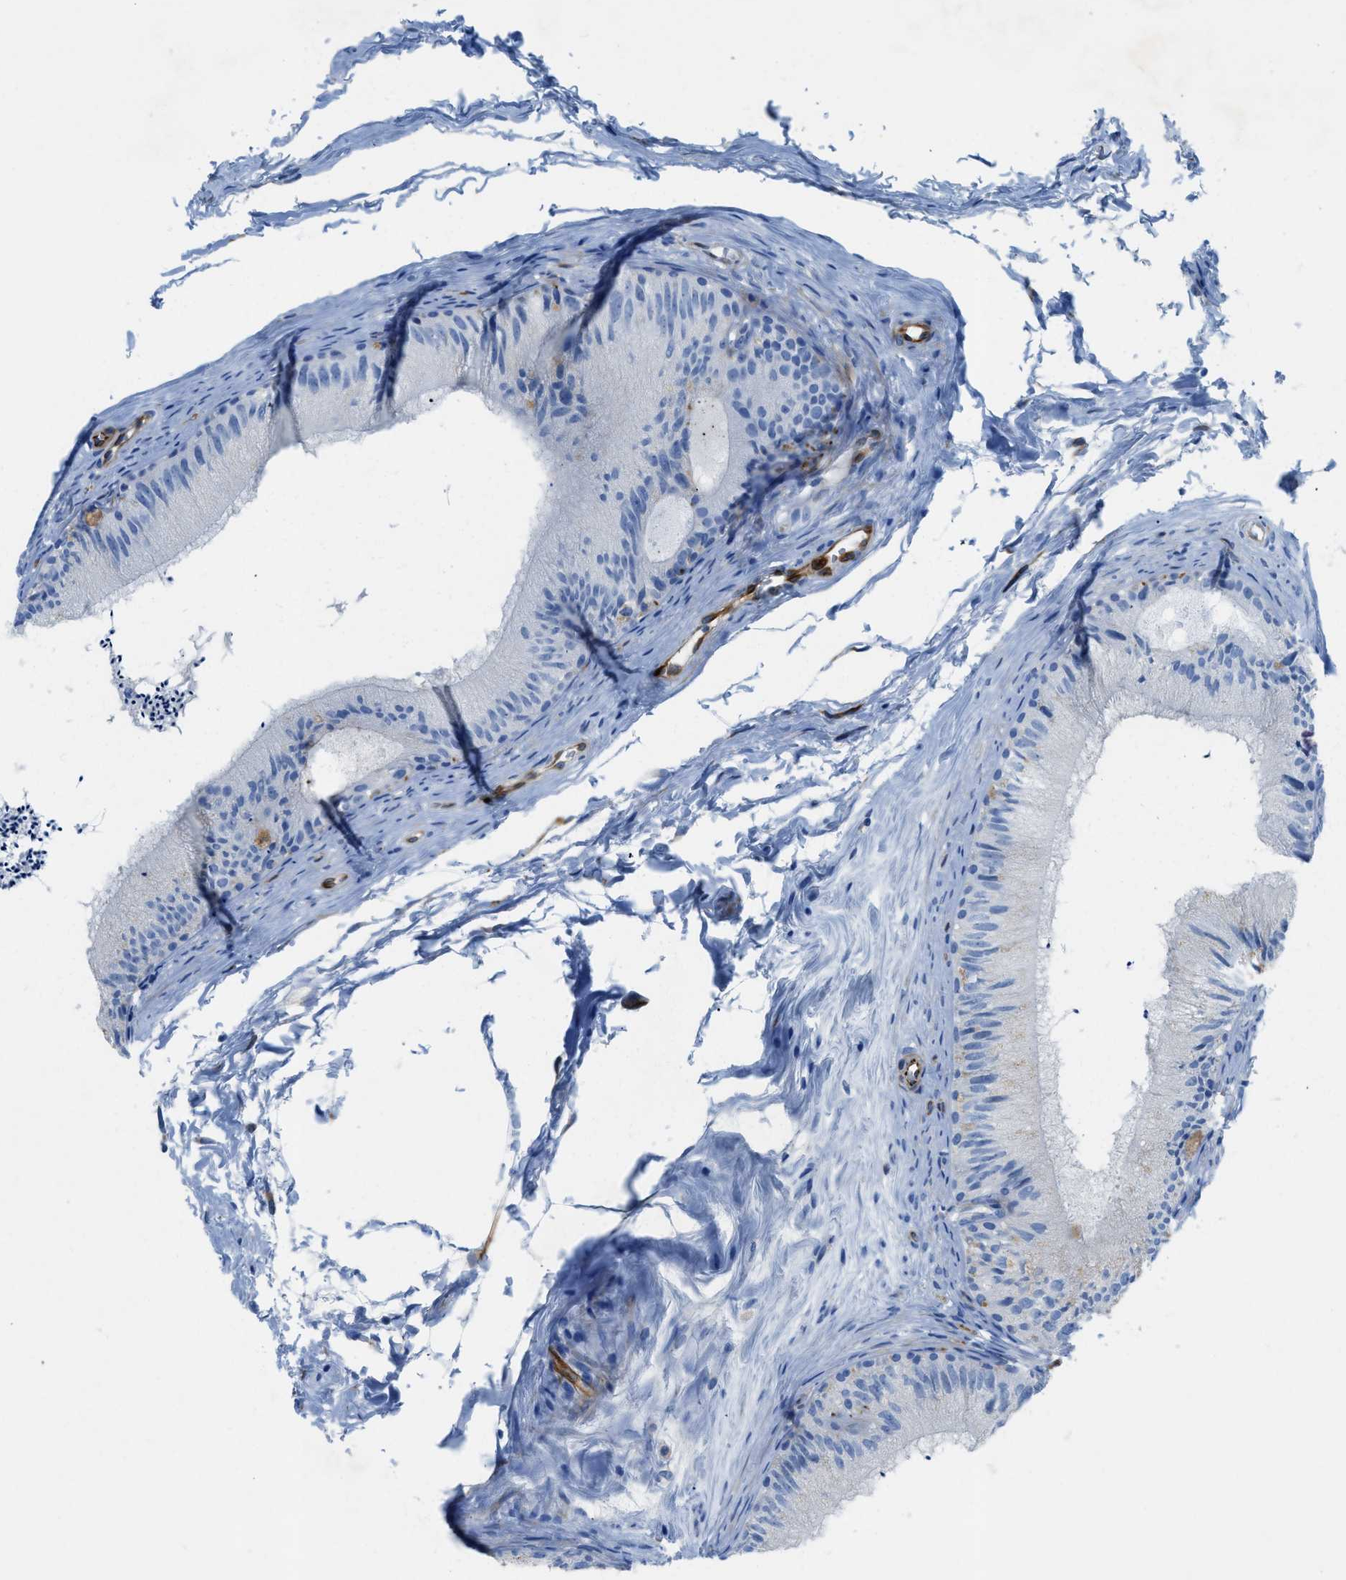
{"staining": {"intensity": "negative", "quantity": "none", "location": "none"}, "tissue": "epididymis", "cell_type": "Glandular cells", "image_type": "normal", "snomed": [{"axis": "morphology", "description": "Normal tissue, NOS"}, {"axis": "topography", "description": "Epididymis"}], "caption": "Immunohistochemistry of benign epididymis shows no expression in glandular cells. (DAB (3,3'-diaminobenzidine) IHC with hematoxylin counter stain).", "gene": "XCR1", "patient": {"sex": "male", "age": 56}}